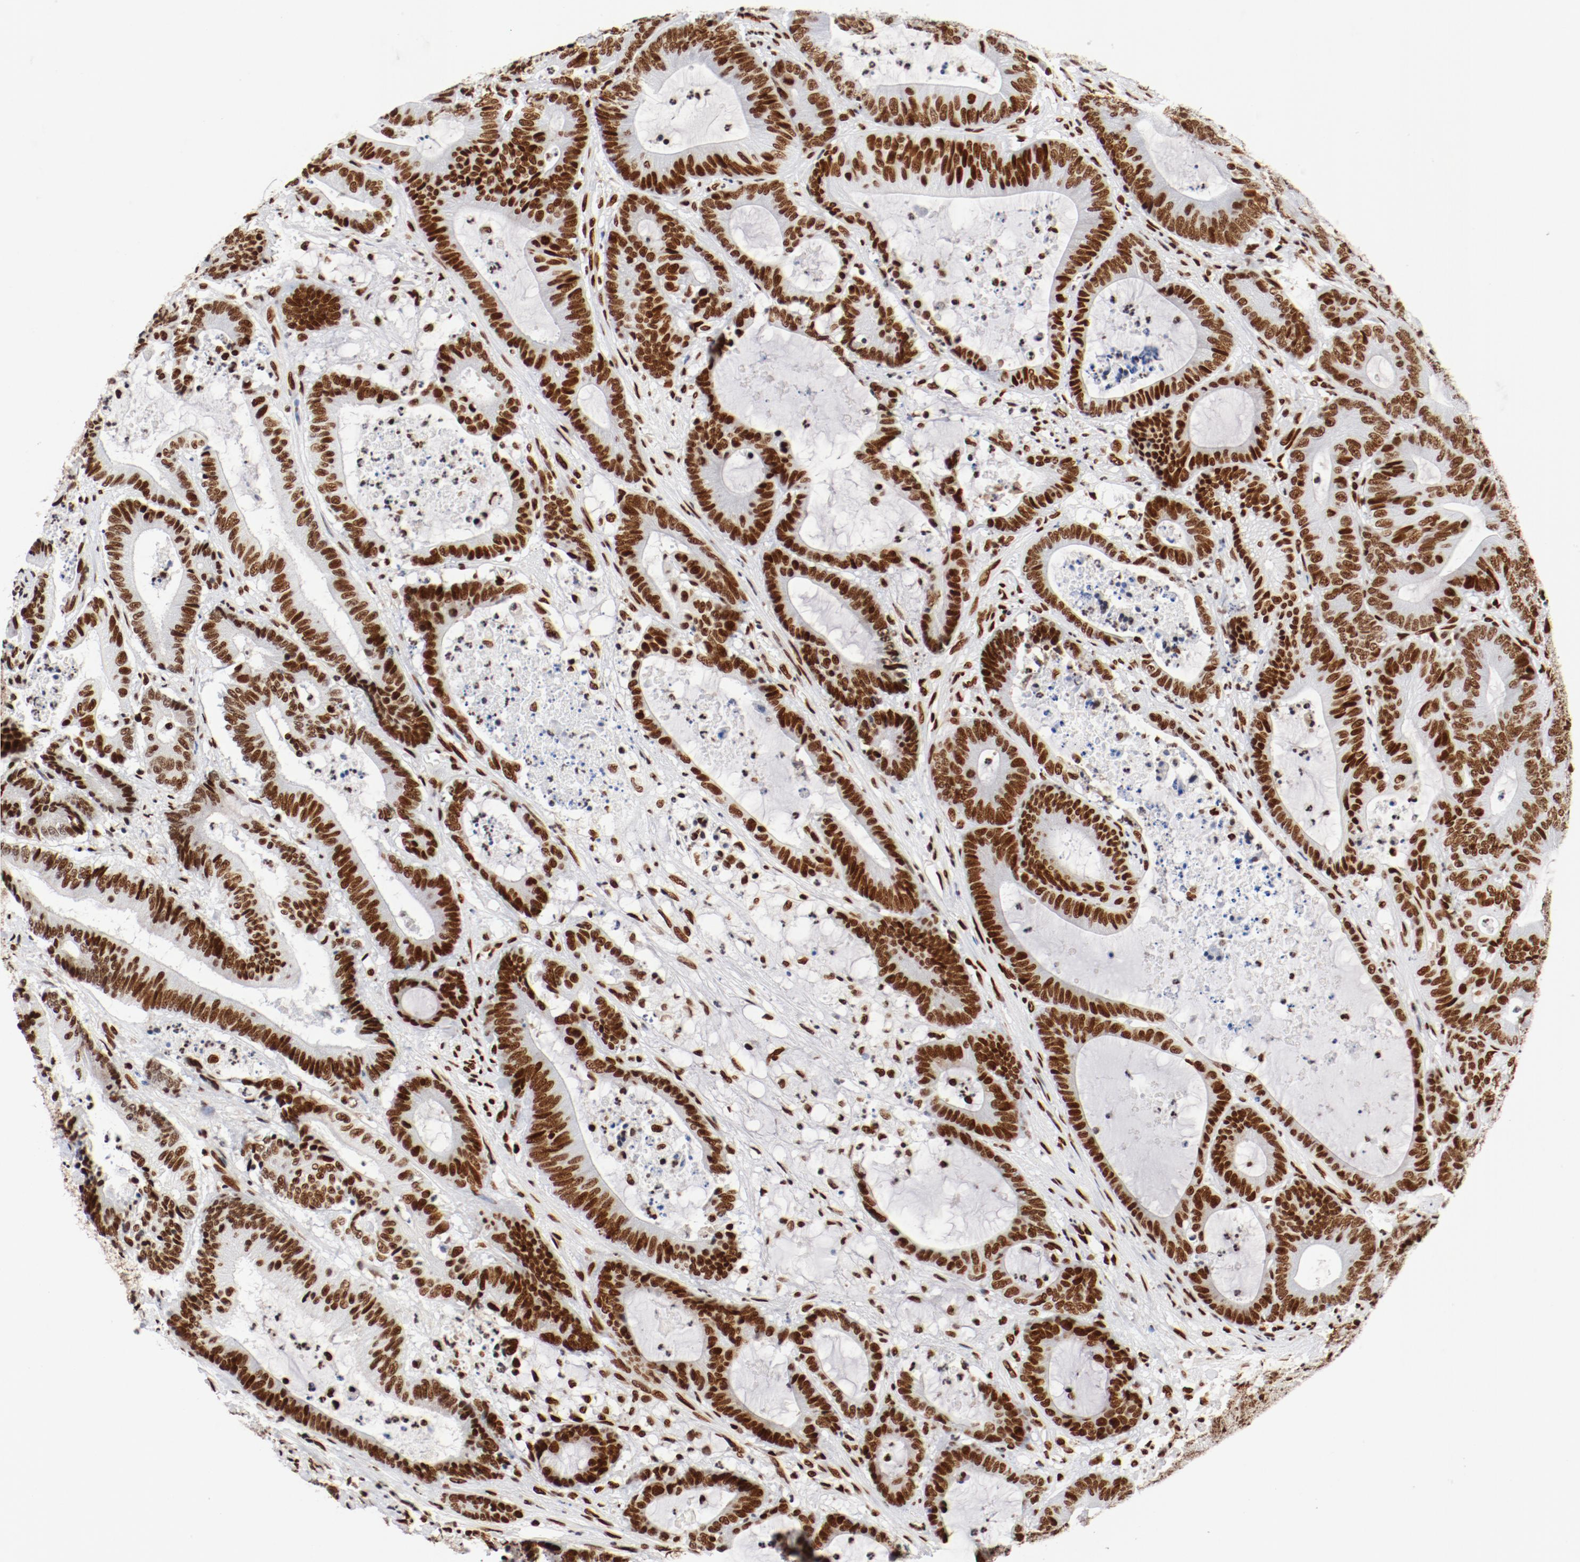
{"staining": {"intensity": "strong", "quantity": ">75%", "location": "nuclear"}, "tissue": "colorectal cancer", "cell_type": "Tumor cells", "image_type": "cancer", "snomed": [{"axis": "morphology", "description": "Adenocarcinoma, NOS"}, {"axis": "topography", "description": "Colon"}], "caption": "Protein positivity by immunohistochemistry displays strong nuclear expression in about >75% of tumor cells in colorectal adenocarcinoma. (Stains: DAB in brown, nuclei in blue, Microscopy: brightfield microscopy at high magnification).", "gene": "CTBP1", "patient": {"sex": "female", "age": 84}}